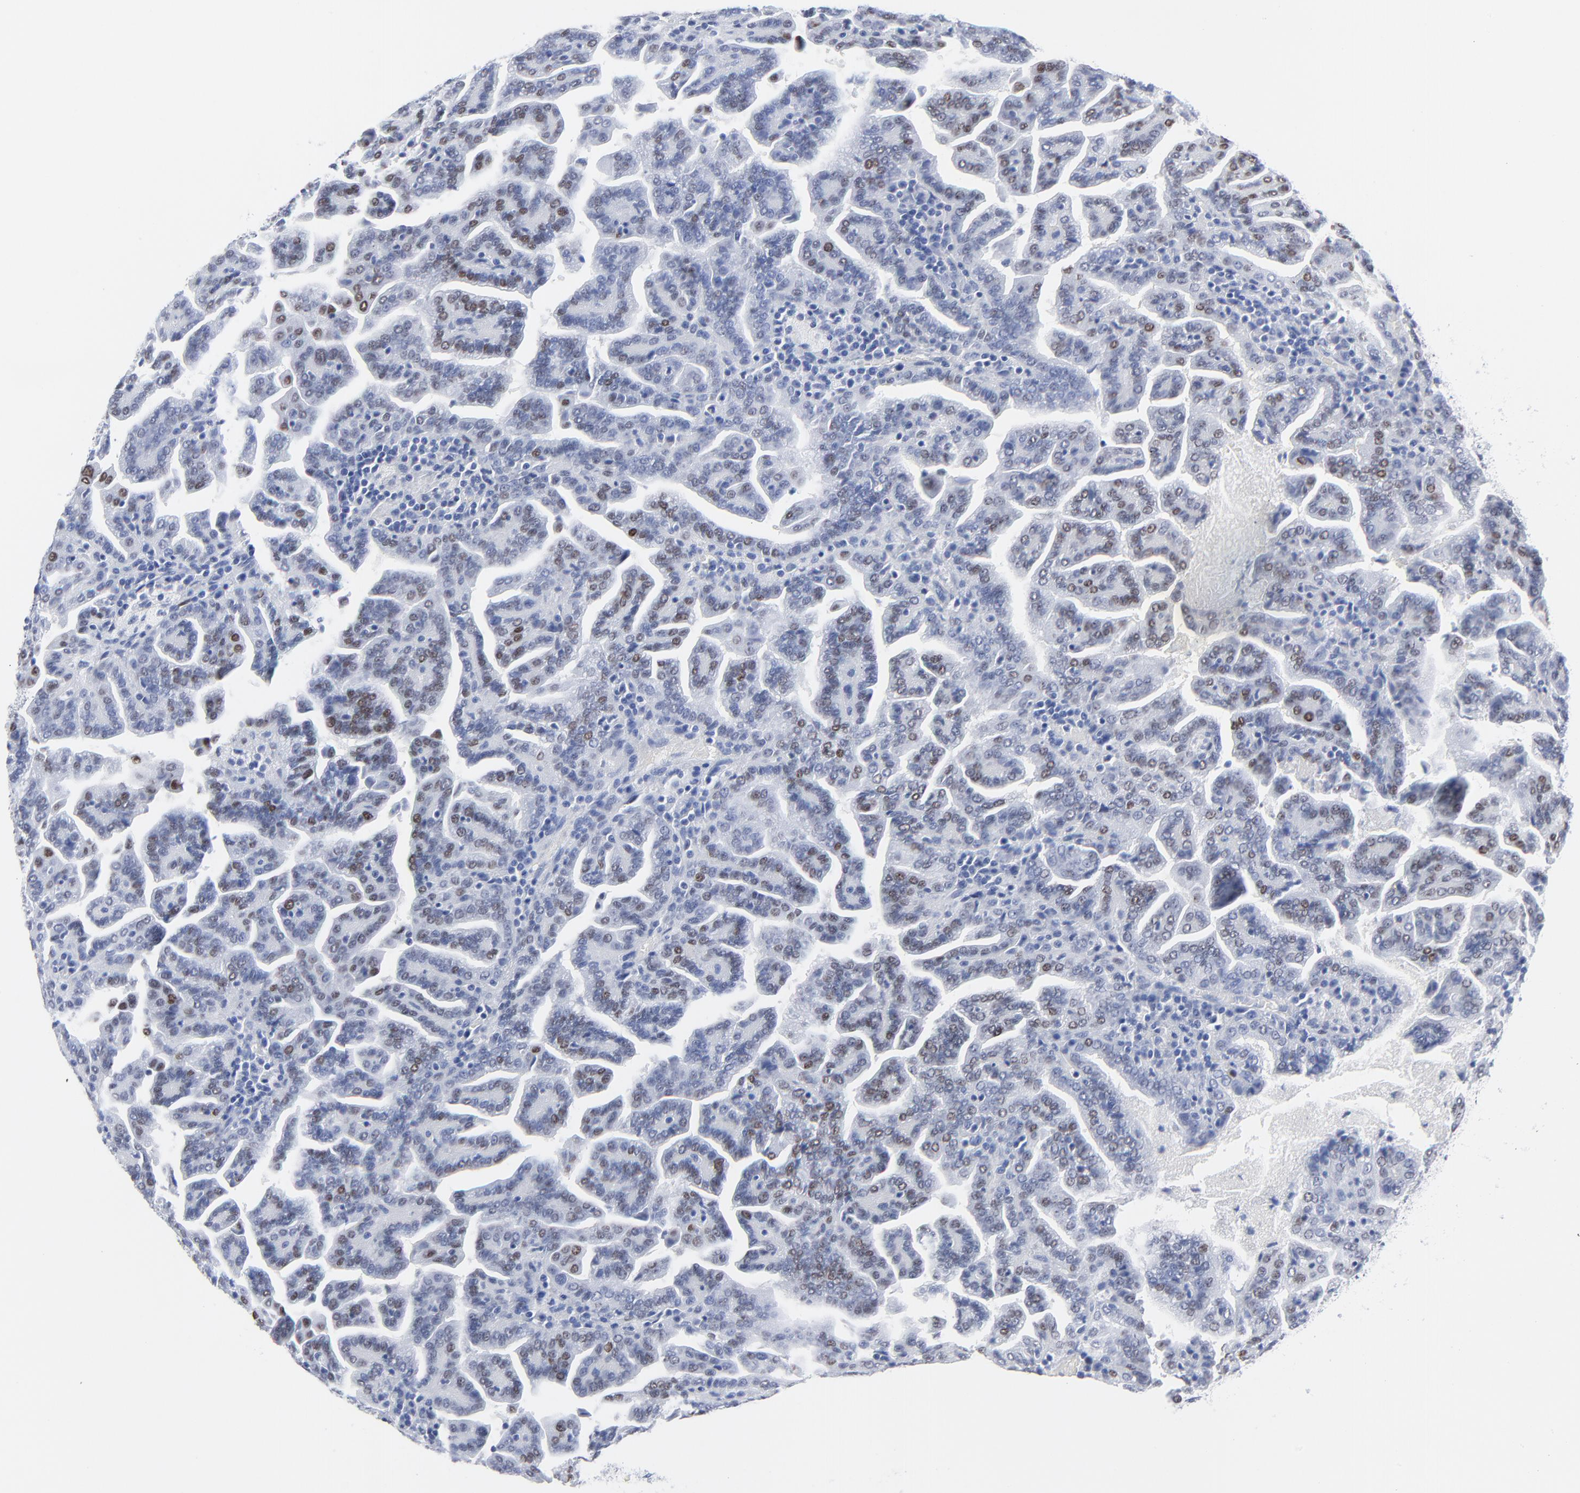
{"staining": {"intensity": "moderate", "quantity": "25%-75%", "location": "nuclear"}, "tissue": "renal cancer", "cell_type": "Tumor cells", "image_type": "cancer", "snomed": [{"axis": "morphology", "description": "Adenocarcinoma, NOS"}, {"axis": "topography", "description": "Kidney"}], "caption": "Approximately 25%-75% of tumor cells in human renal adenocarcinoma reveal moderate nuclear protein expression as visualized by brown immunohistochemical staining.", "gene": "JUN", "patient": {"sex": "male", "age": 61}}